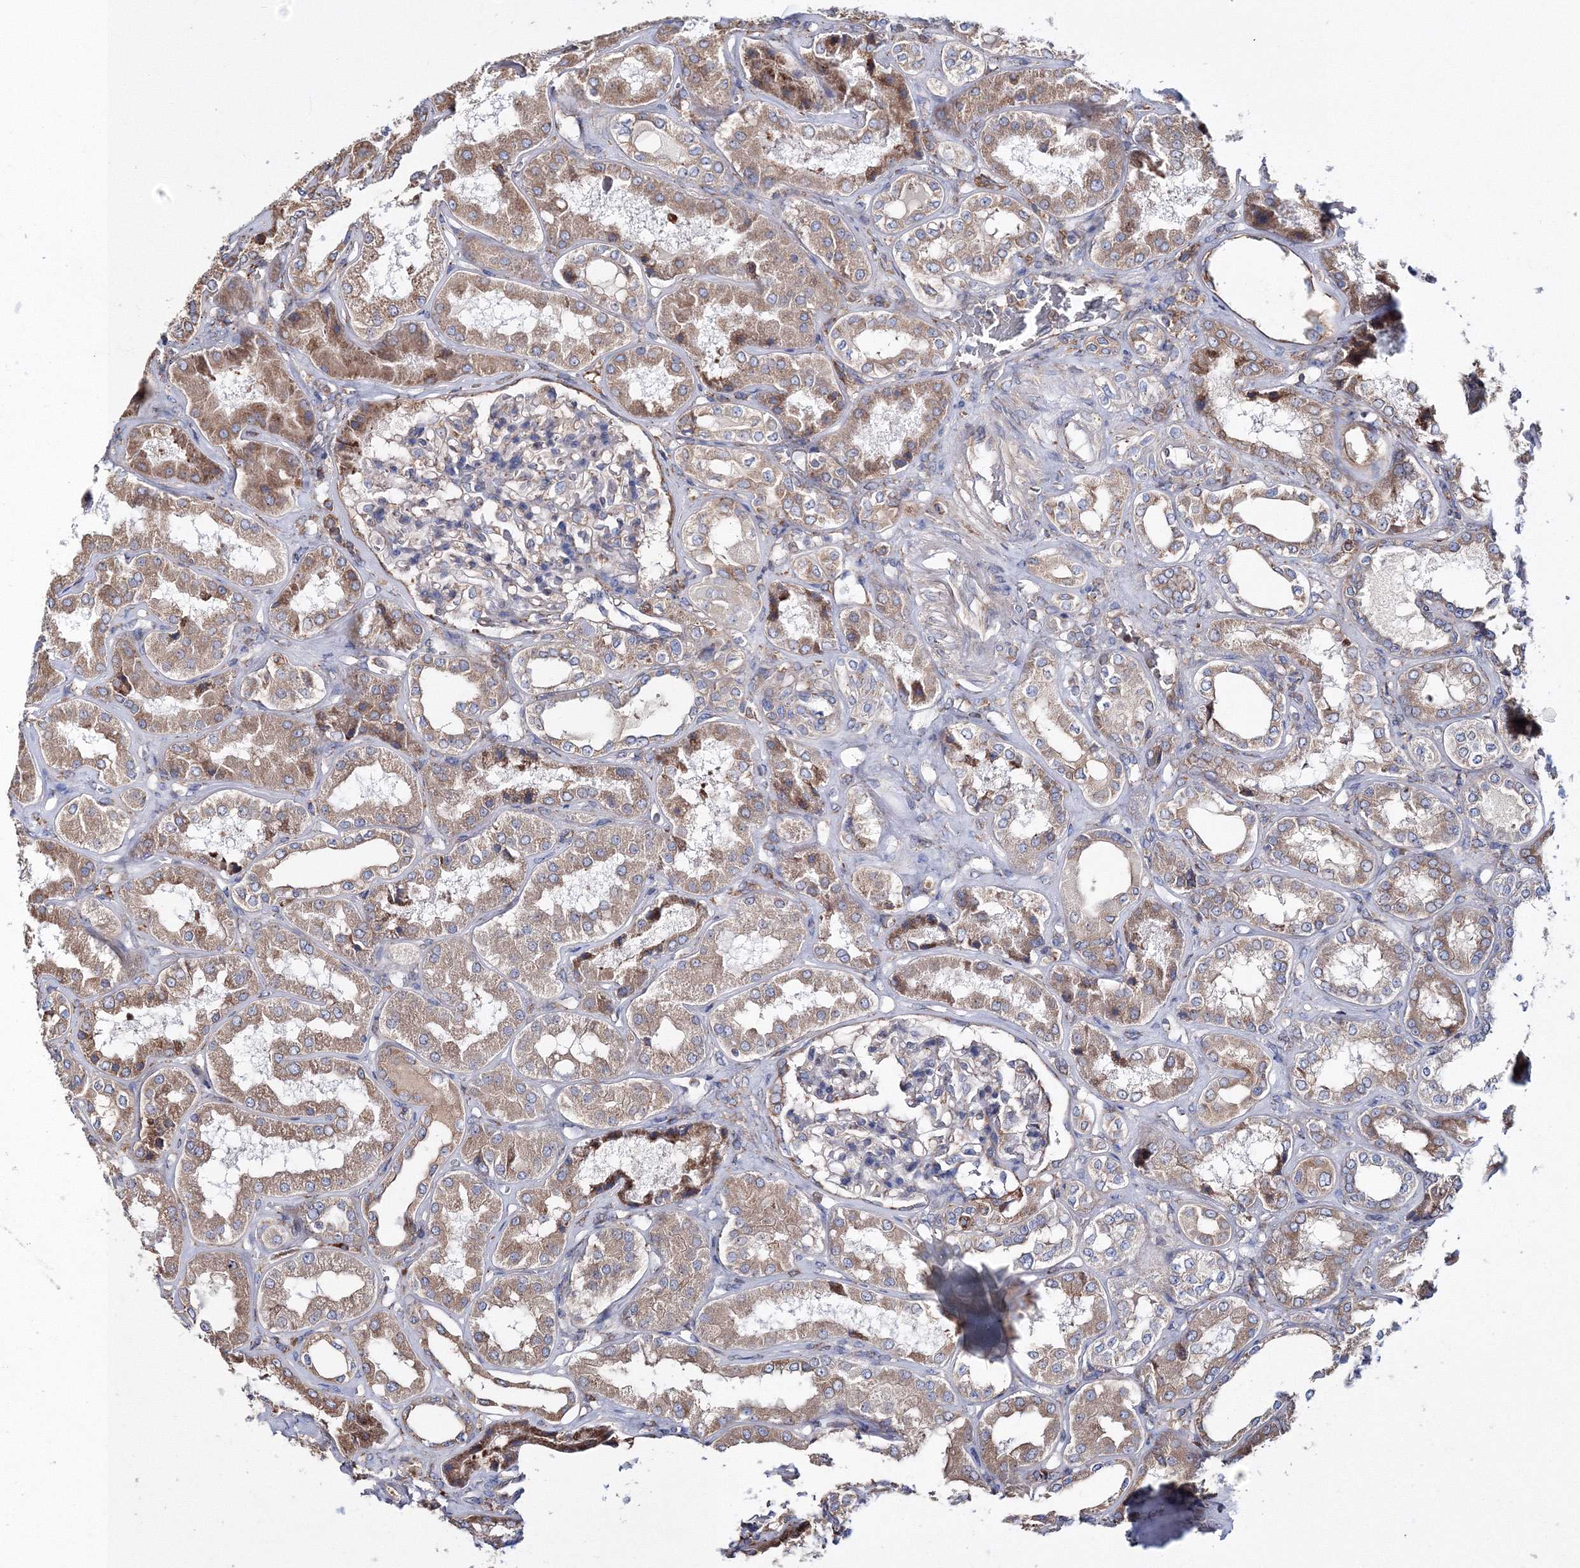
{"staining": {"intensity": "negative", "quantity": "none", "location": "none"}, "tissue": "kidney", "cell_type": "Cells in glomeruli", "image_type": "normal", "snomed": [{"axis": "morphology", "description": "Normal tissue, NOS"}, {"axis": "topography", "description": "Kidney"}], "caption": "The IHC micrograph has no significant positivity in cells in glomeruli of kidney.", "gene": "VPS8", "patient": {"sex": "female", "age": 56}}